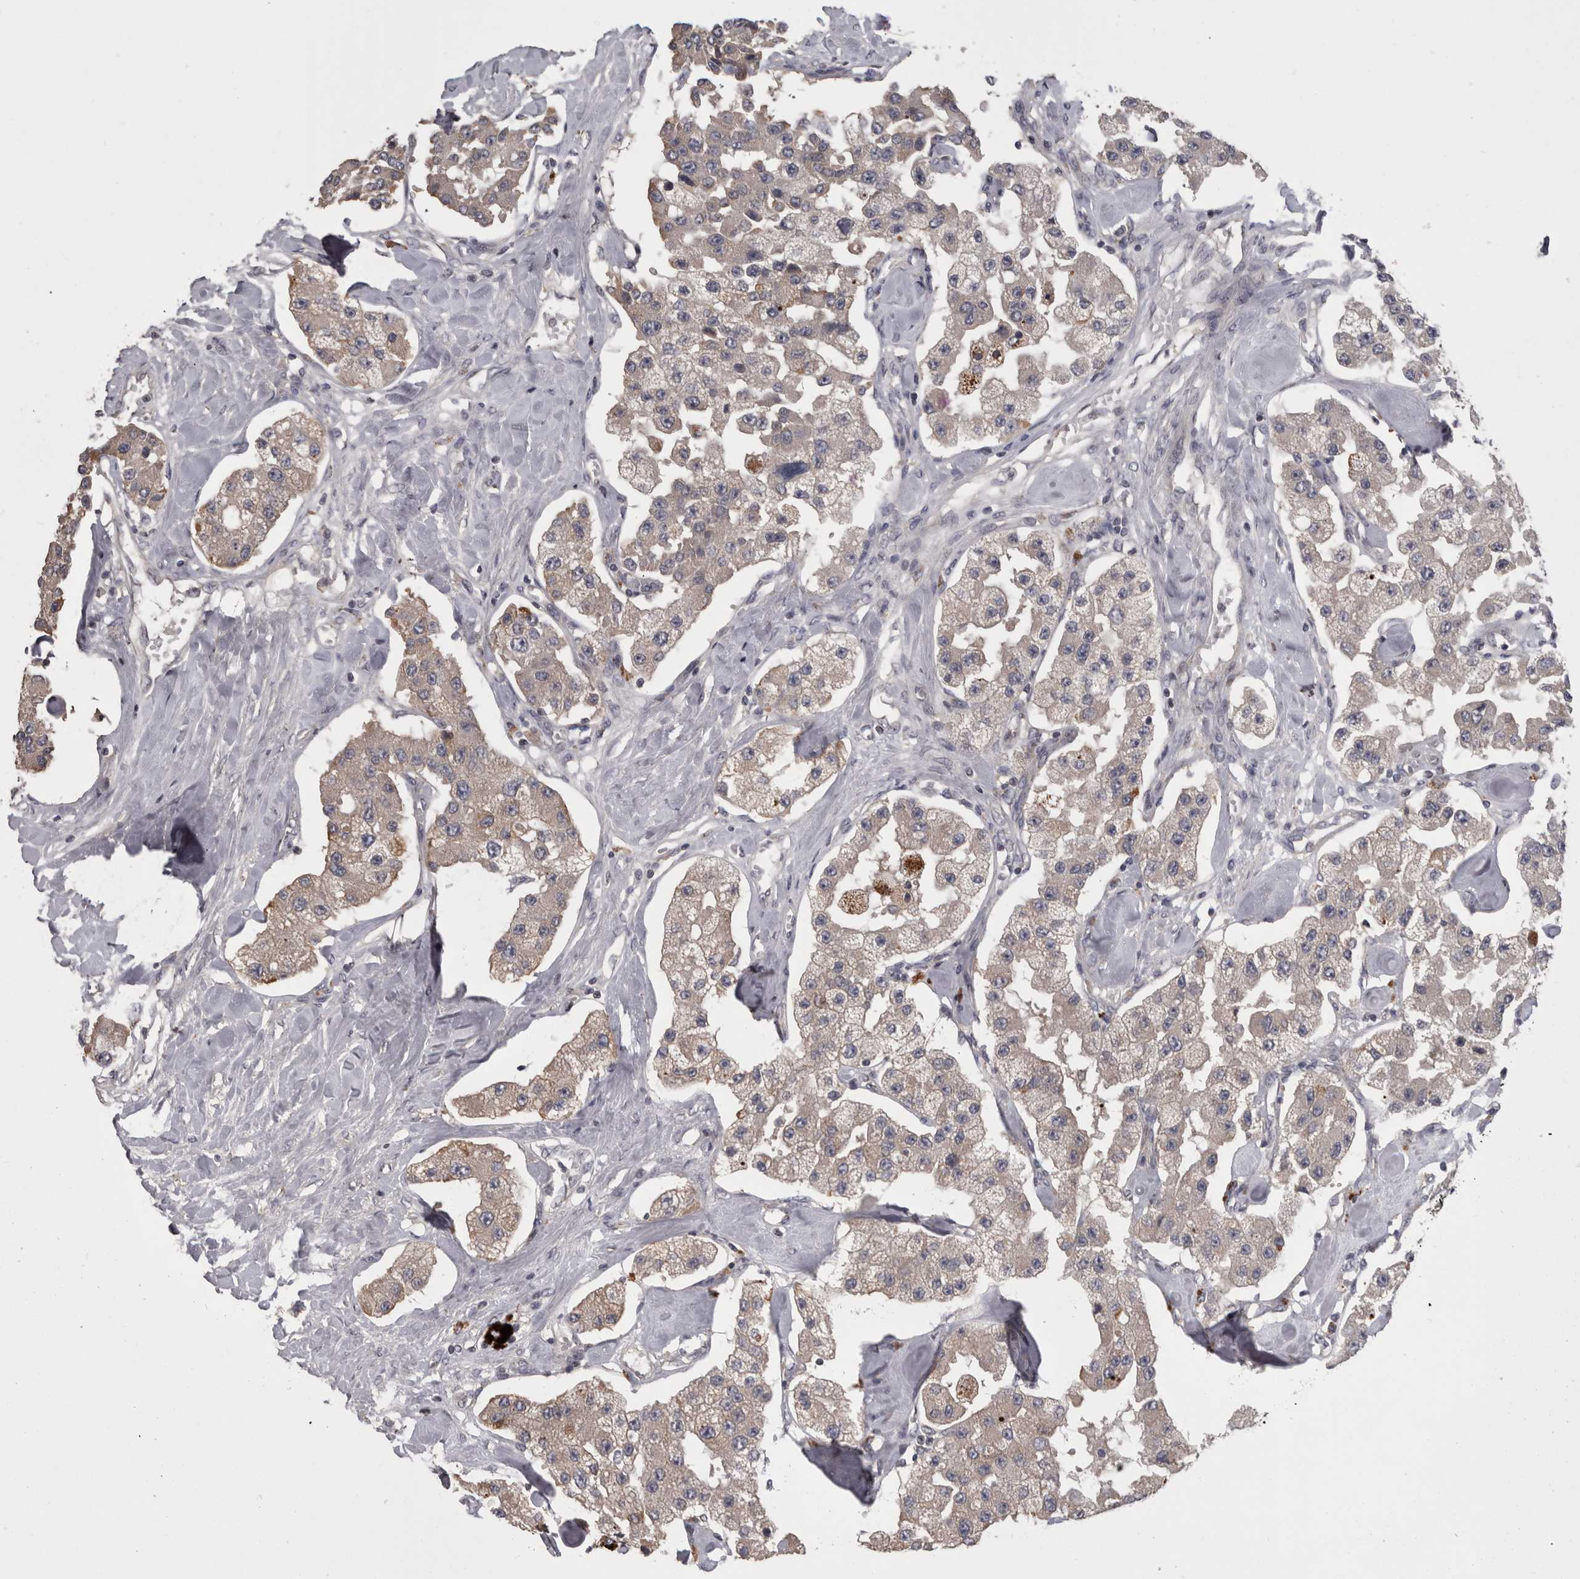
{"staining": {"intensity": "negative", "quantity": "none", "location": "none"}, "tissue": "carcinoid", "cell_type": "Tumor cells", "image_type": "cancer", "snomed": [{"axis": "morphology", "description": "Carcinoid, malignant, NOS"}, {"axis": "topography", "description": "Pancreas"}], "caption": "IHC of carcinoid displays no expression in tumor cells.", "gene": "PCM1", "patient": {"sex": "male", "age": 41}}